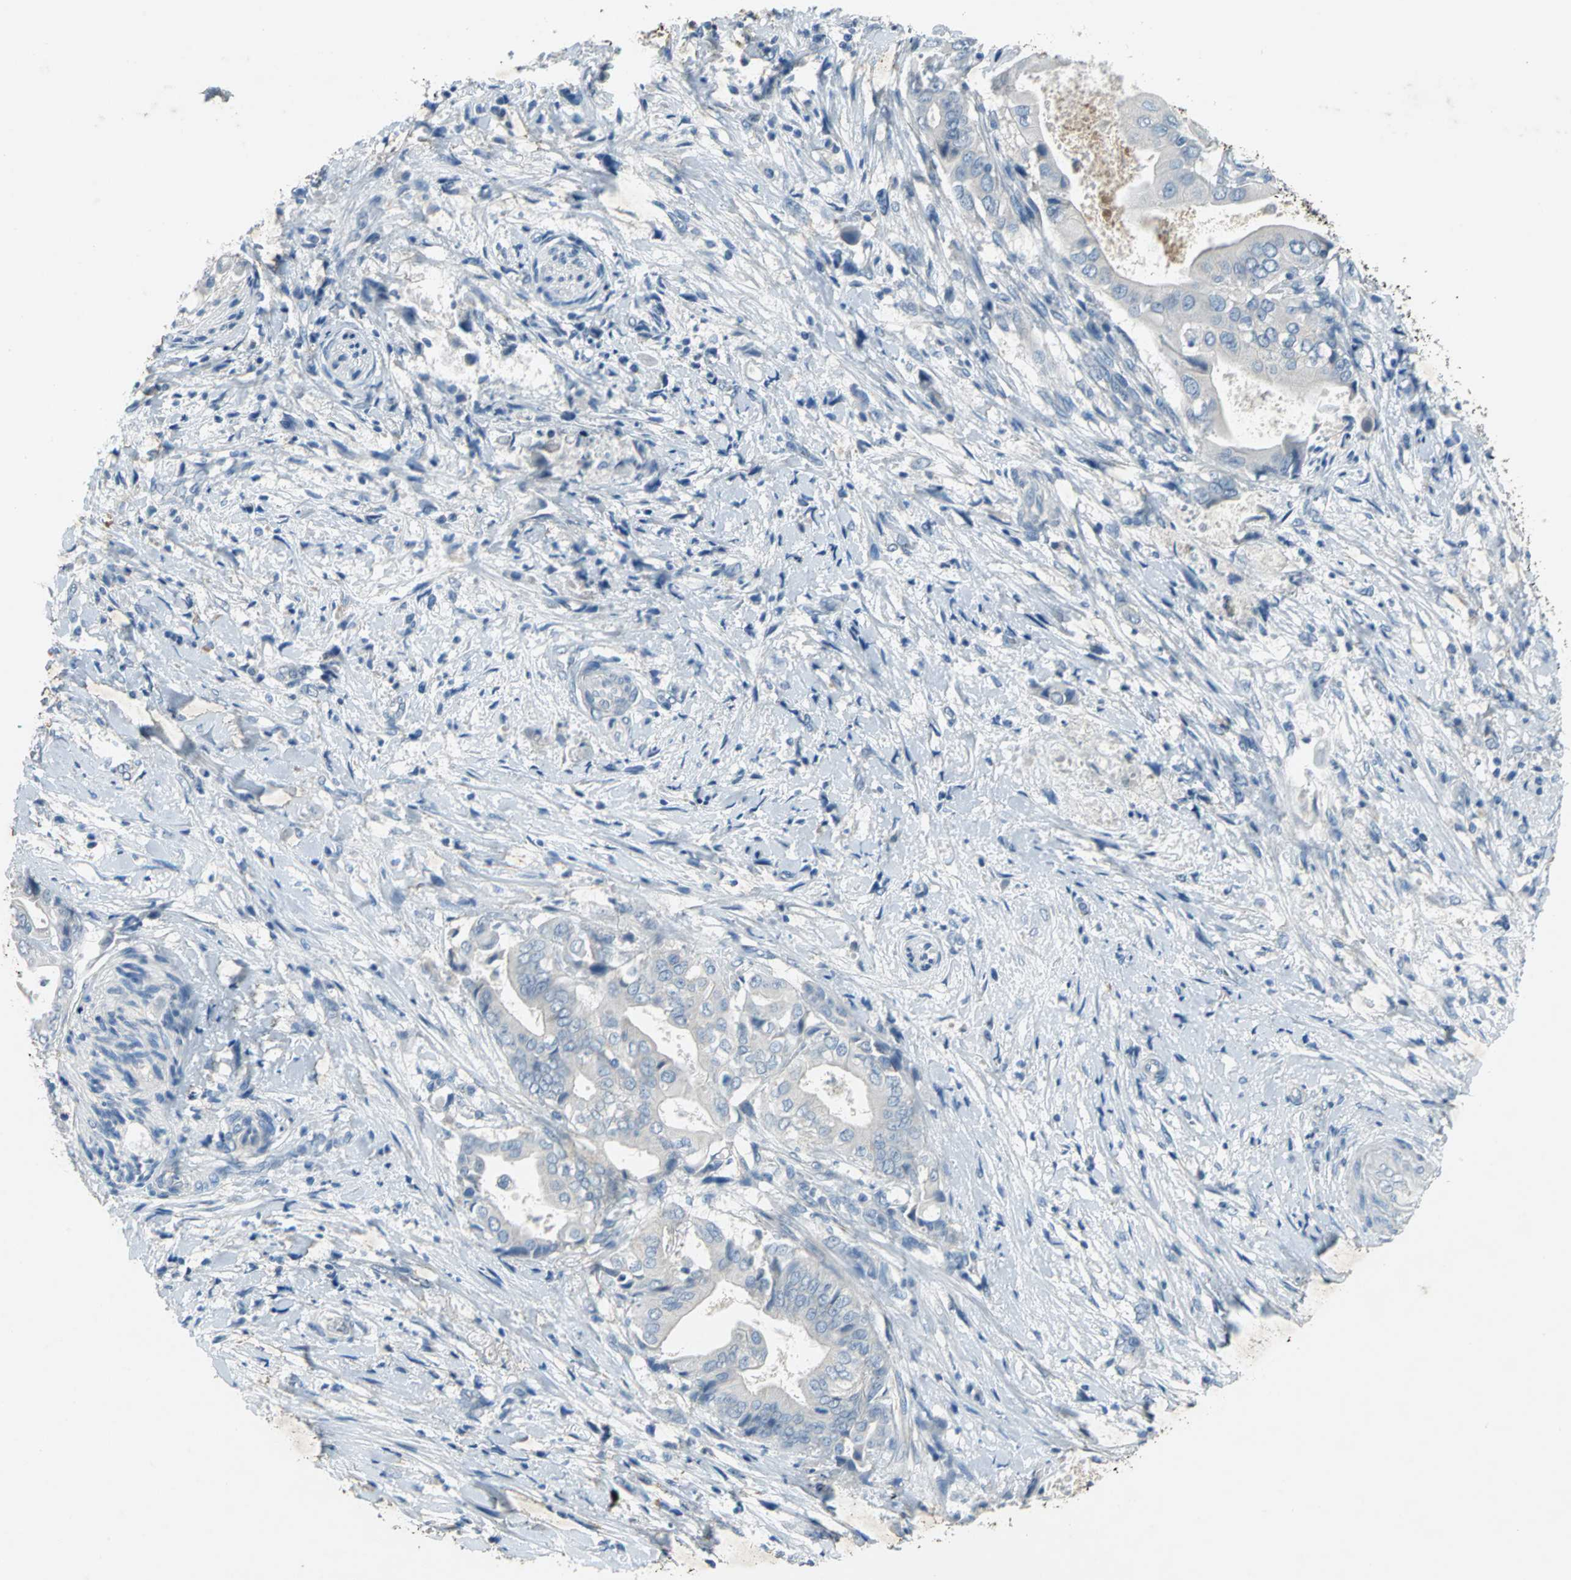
{"staining": {"intensity": "negative", "quantity": "none", "location": "none"}, "tissue": "liver cancer", "cell_type": "Tumor cells", "image_type": "cancer", "snomed": [{"axis": "morphology", "description": "Cholangiocarcinoma"}, {"axis": "topography", "description": "Liver"}], "caption": "Immunohistochemical staining of liver cancer exhibits no significant expression in tumor cells. (DAB immunohistochemistry visualized using brightfield microscopy, high magnification).", "gene": "PTGDS", "patient": {"sex": "male", "age": 58}}